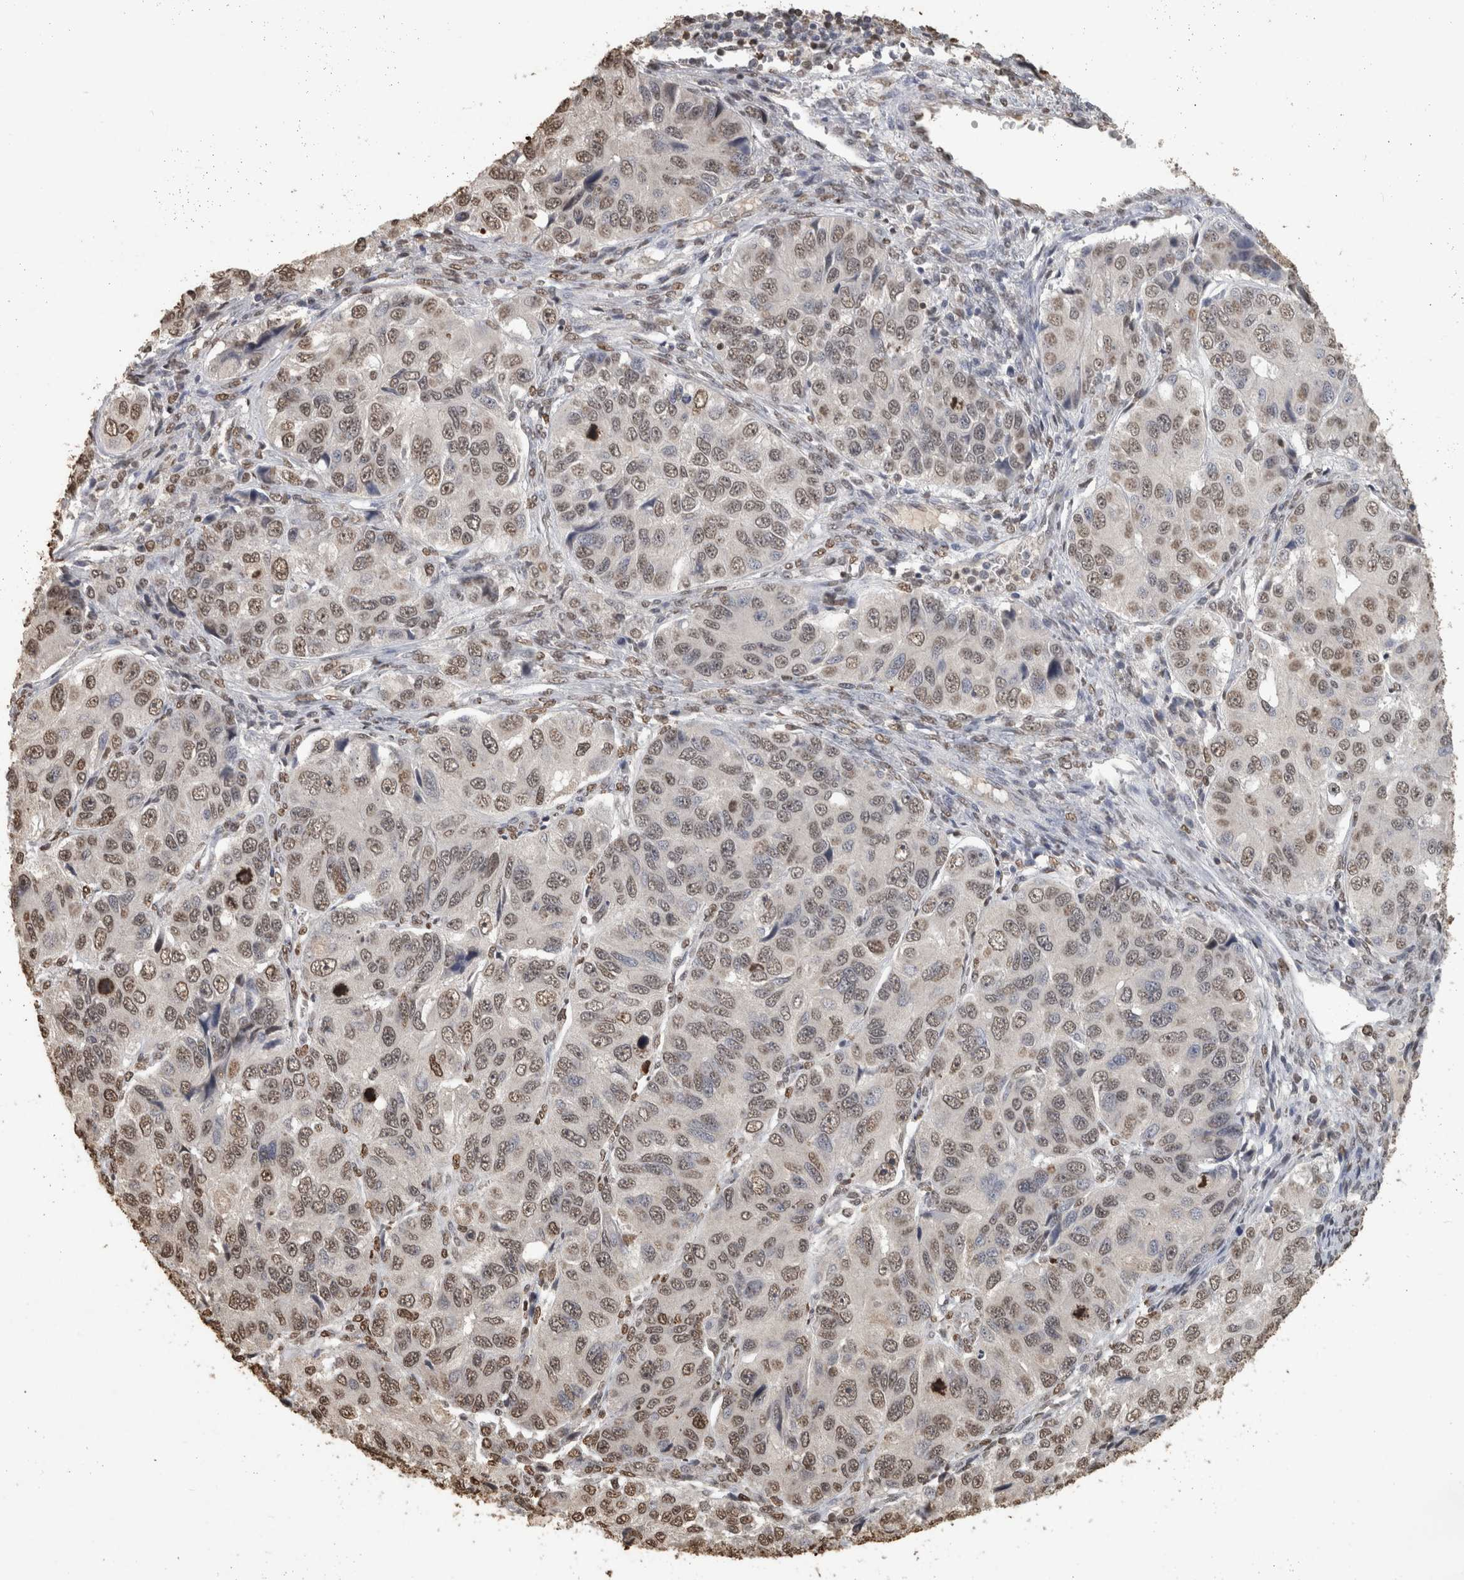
{"staining": {"intensity": "weak", "quantity": ">75%", "location": "nuclear"}, "tissue": "ovarian cancer", "cell_type": "Tumor cells", "image_type": "cancer", "snomed": [{"axis": "morphology", "description": "Carcinoma, endometroid"}, {"axis": "topography", "description": "Ovary"}], "caption": "Protein expression by immunohistochemistry (IHC) demonstrates weak nuclear expression in about >75% of tumor cells in ovarian cancer.", "gene": "HAND2", "patient": {"sex": "female", "age": 51}}